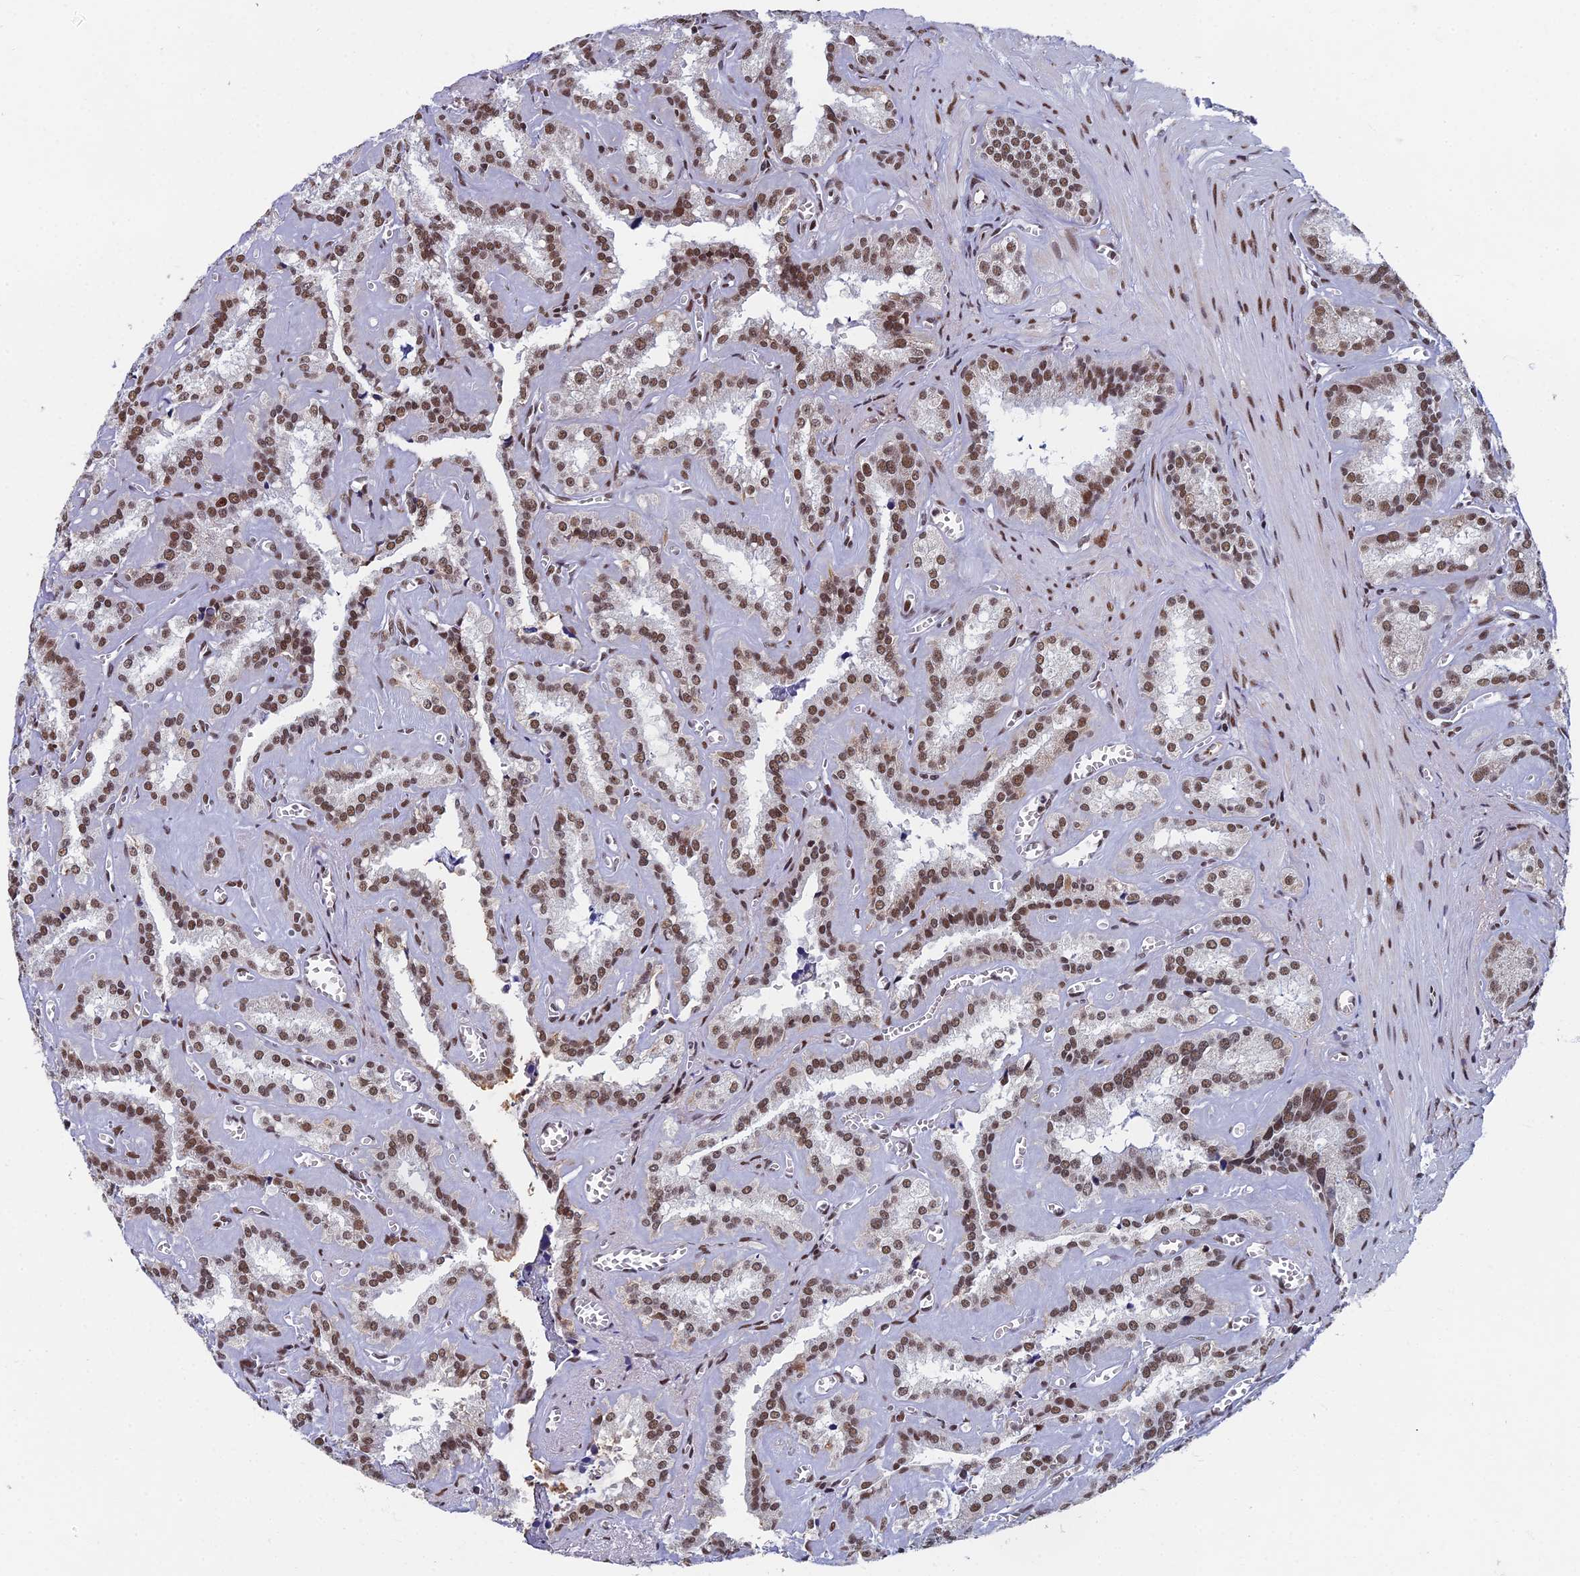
{"staining": {"intensity": "moderate", "quantity": "25%-75%", "location": "nuclear"}, "tissue": "seminal vesicle", "cell_type": "Glandular cells", "image_type": "normal", "snomed": [{"axis": "morphology", "description": "Normal tissue, NOS"}, {"axis": "topography", "description": "Prostate"}, {"axis": "topography", "description": "Seminal veicle"}], "caption": "Human seminal vesicle stained for a protein (brown) exhibits moderate nuclear positive expression in about 25%-75% of glandular cells.", "gene": "TAF13", "patient": {"sex": "male", "age": 59}}